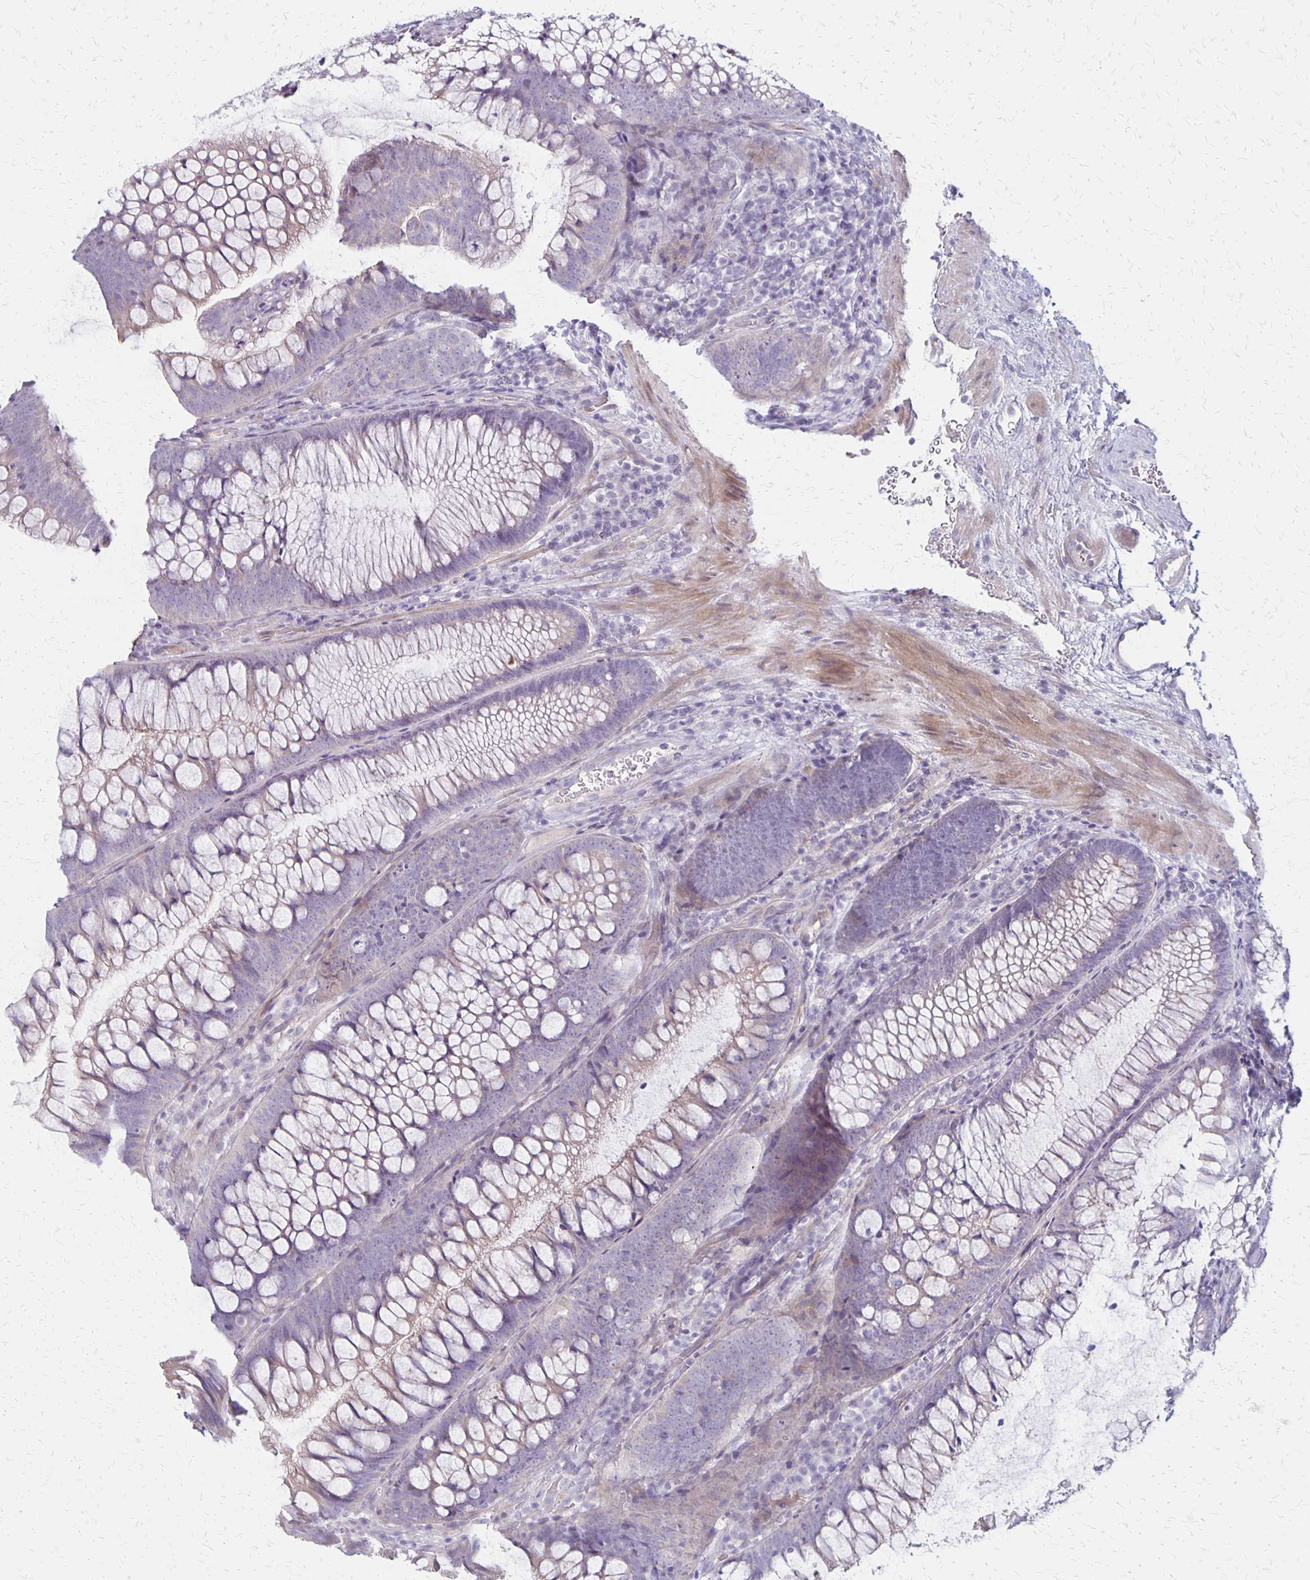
{"staining": {"intensity": "weak", "quantity": "<25%", "location": "cytoplasmic/membranous"}, "tissue": "colon", "cell_type": "Endothelial cells", "image_type": "normal", "snomed": [{"axis": "morphology", "description": "Normal tissue, NOS"}, {"axis": "morphology", "description": "Adenoma, NOS"}, {"axis": "topography", "description": "Soft tissue"}, {"axis": "topography", "description": "Colon"}], "caption": "There is no significant positivity in endothelial cells of colon. Brightfield microscopy of IHC stained with DAB (3,3'-diaminobenzidine) (brown) and hematoxylin (blue), captured at high magnification.", "gene": "HOMER1", "patient": {"sex": "male", "age": 47}}